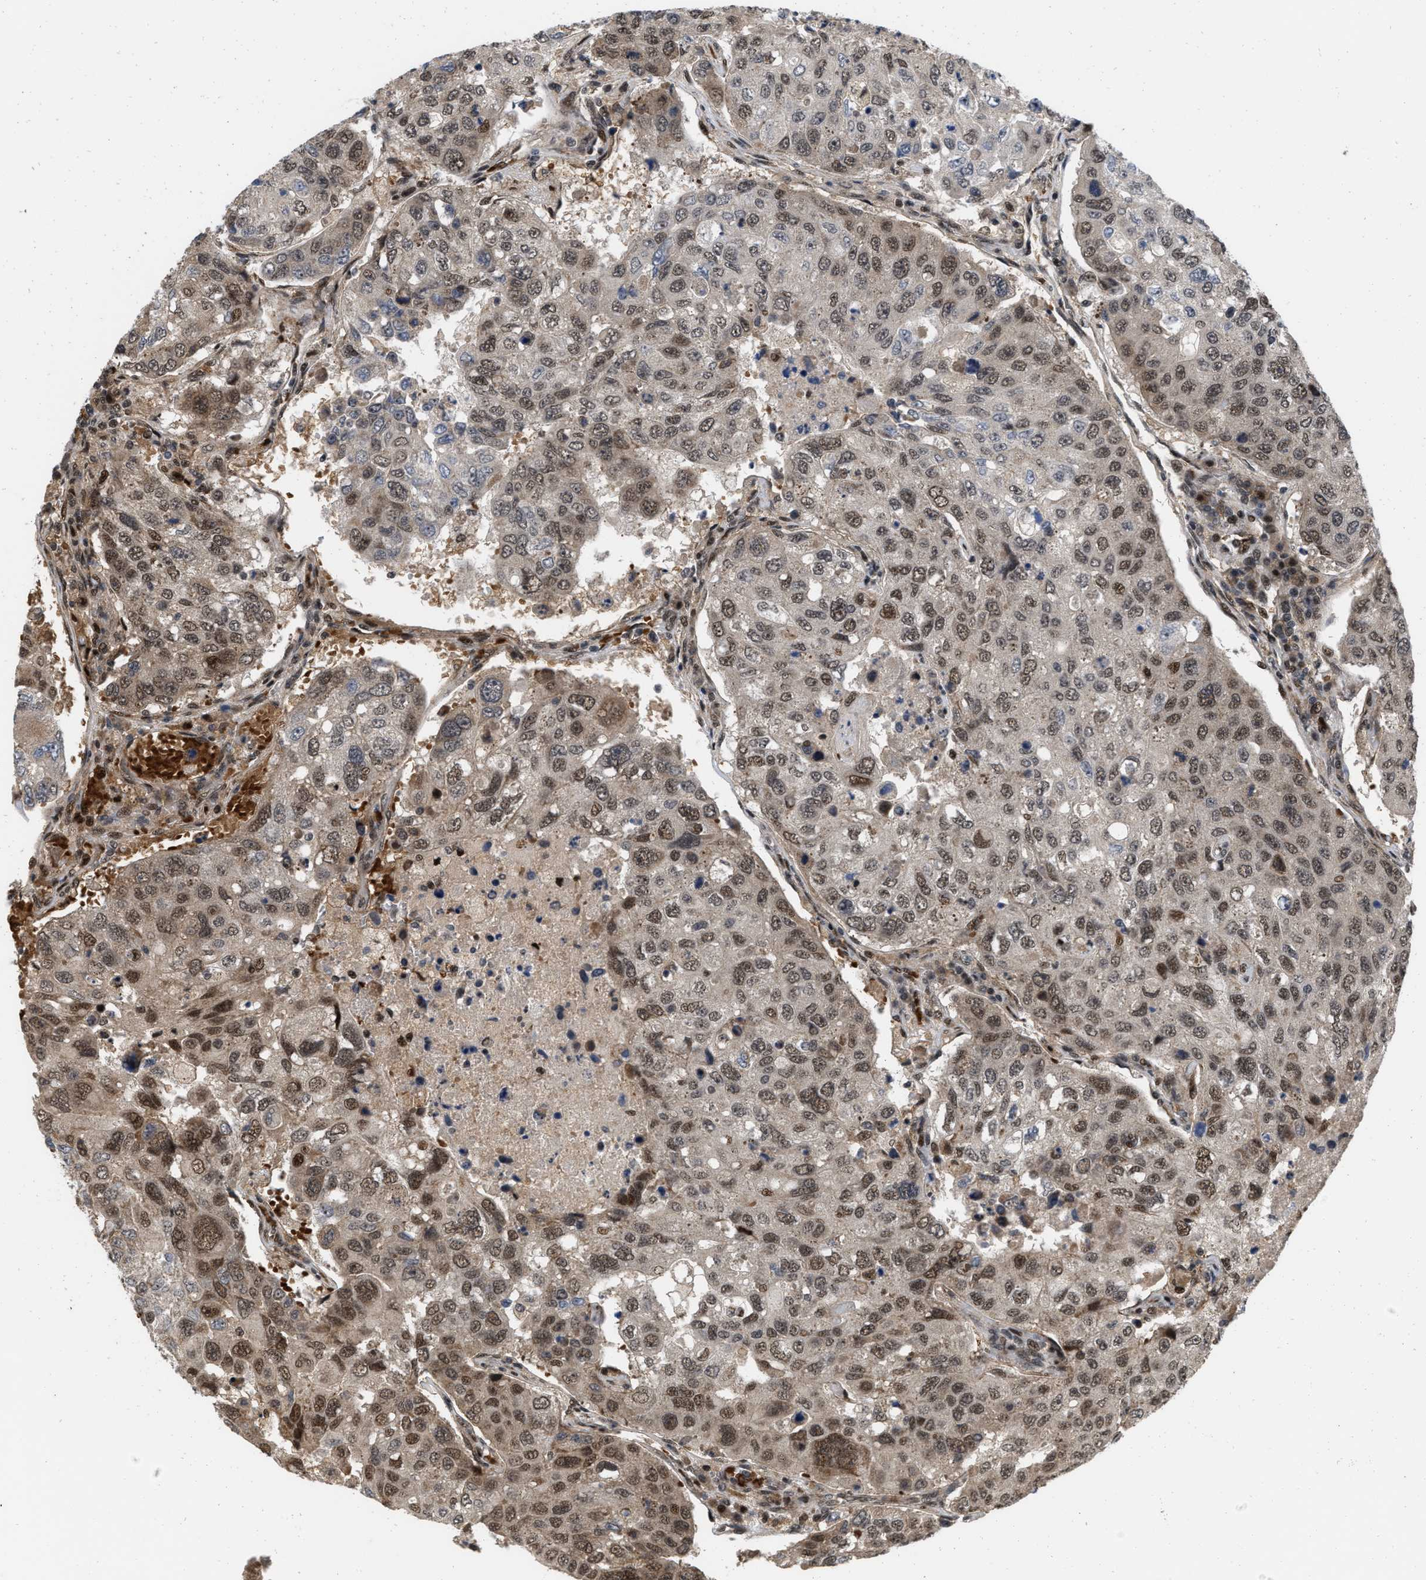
{"staining": {"intensity": "moderate", "quantity": ">75%", "location": "nuclear"}, "tissue": "urothelial cancer", "cell_type": "Tumor cells", "image_type": "cancer", "snomed": [{"axis": "morphology", "description": "Urothelial carcinoma, High grade"}, {"axis": "topography", "description": "Lymph node"}, {"axis": "topography", "description": "Urinary bladder"}], "caption": "Protein staining of urothelial cancer tissue reveals moderate nuclear staining in about >75% of tumor cells.", "gene": "ANKRD11", "patient": {"sex": "male", "age": 51}}